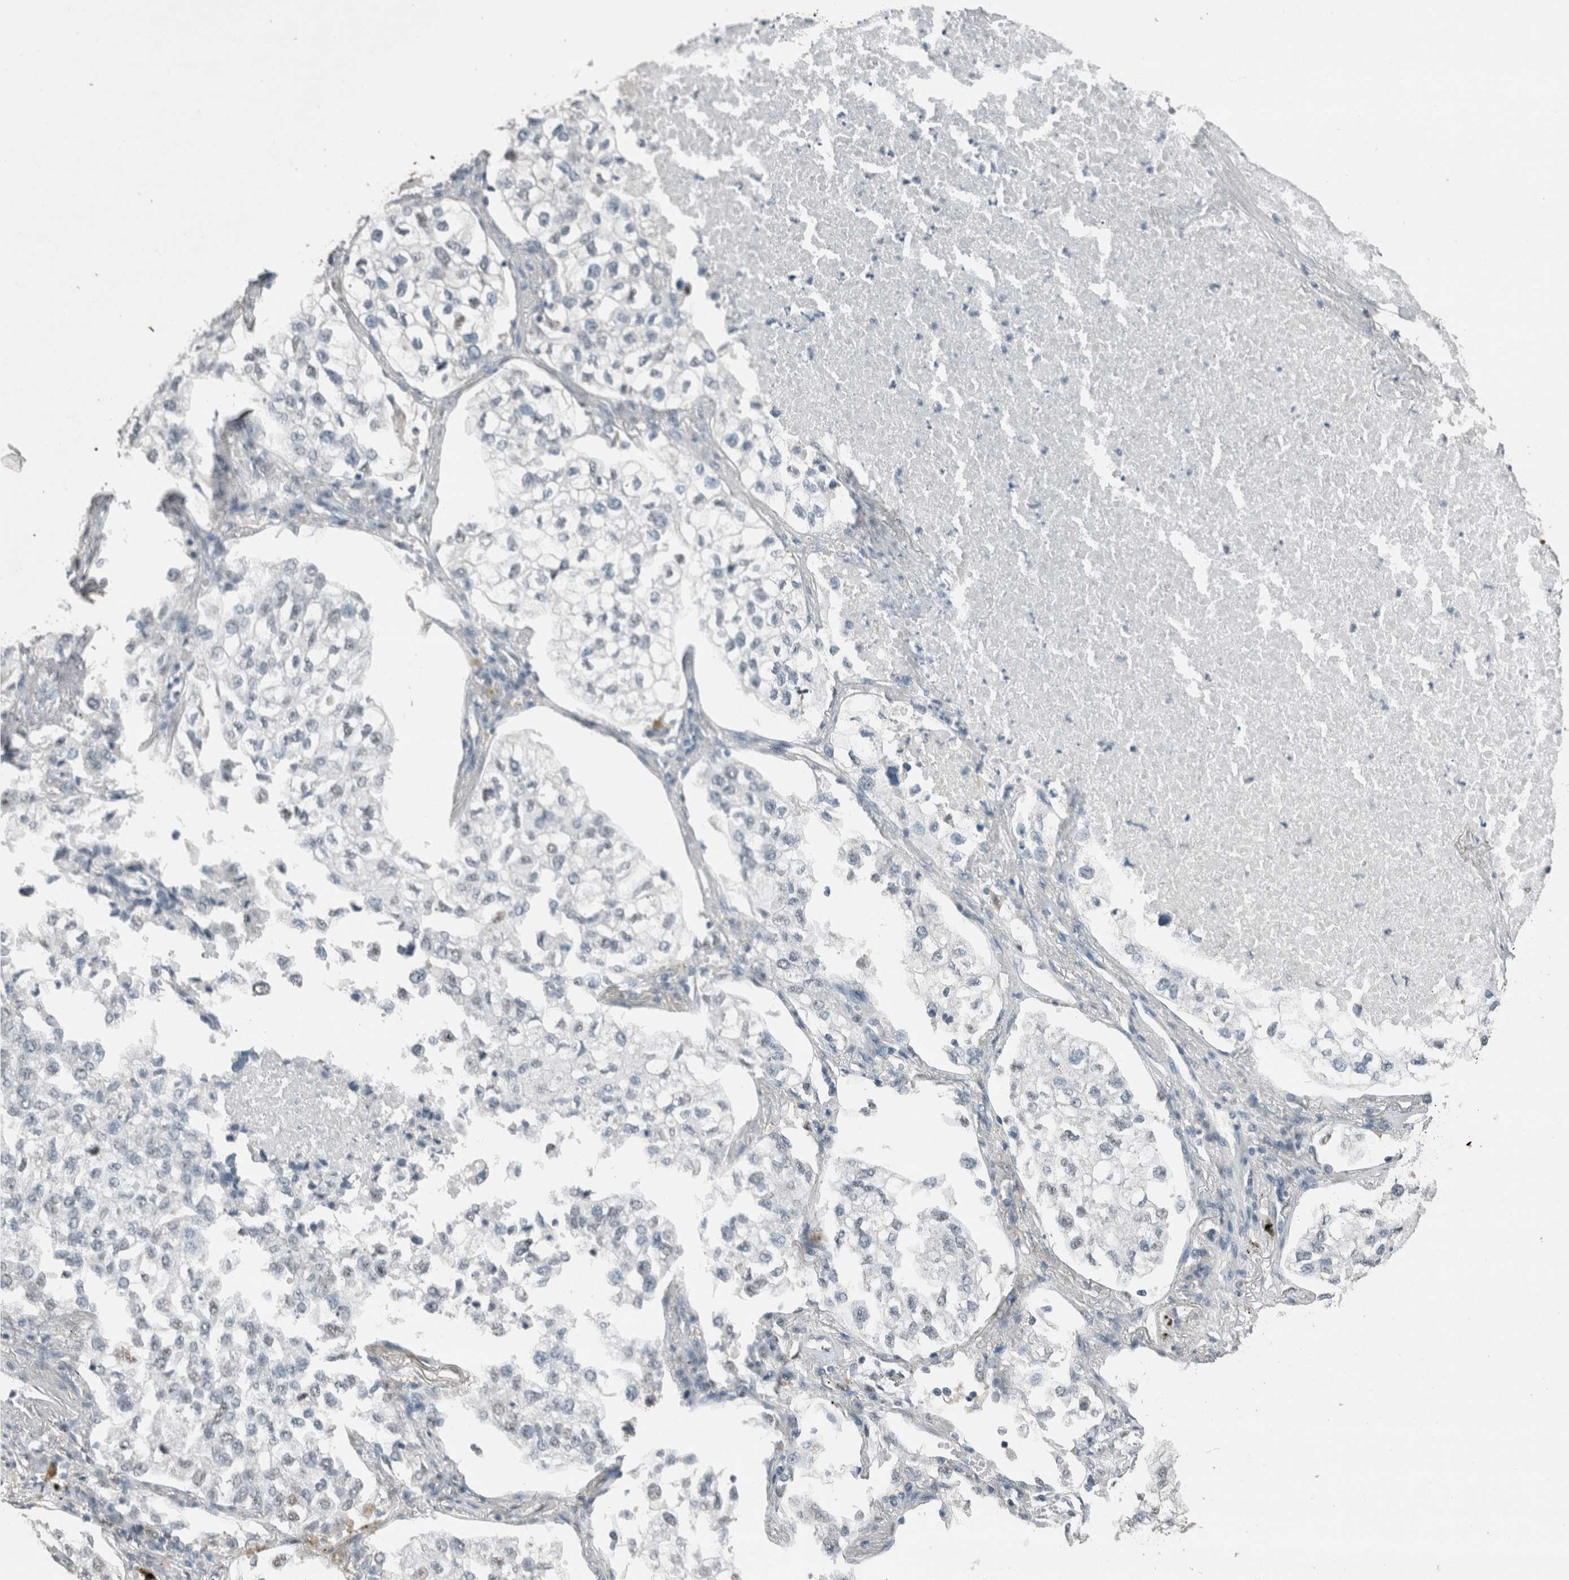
{"staining": {"intensity": "negative", "quantity": "none", "location": "none"}, "tissue": "lung cancer", "cell_type": "Tumor cells", "image_type": "cancer", "snomed": [{"axis": "morphology", "description": "Adenocarcinoma, NOS"}, {"axis": "topography", "description": "Lung"}], "caption": "A histopathology image of lung cancer stained for a protein shows no brown staining in tumor cells.", "gene": "ACVR2B", "patient": {"sex": "male", "age": 63}}